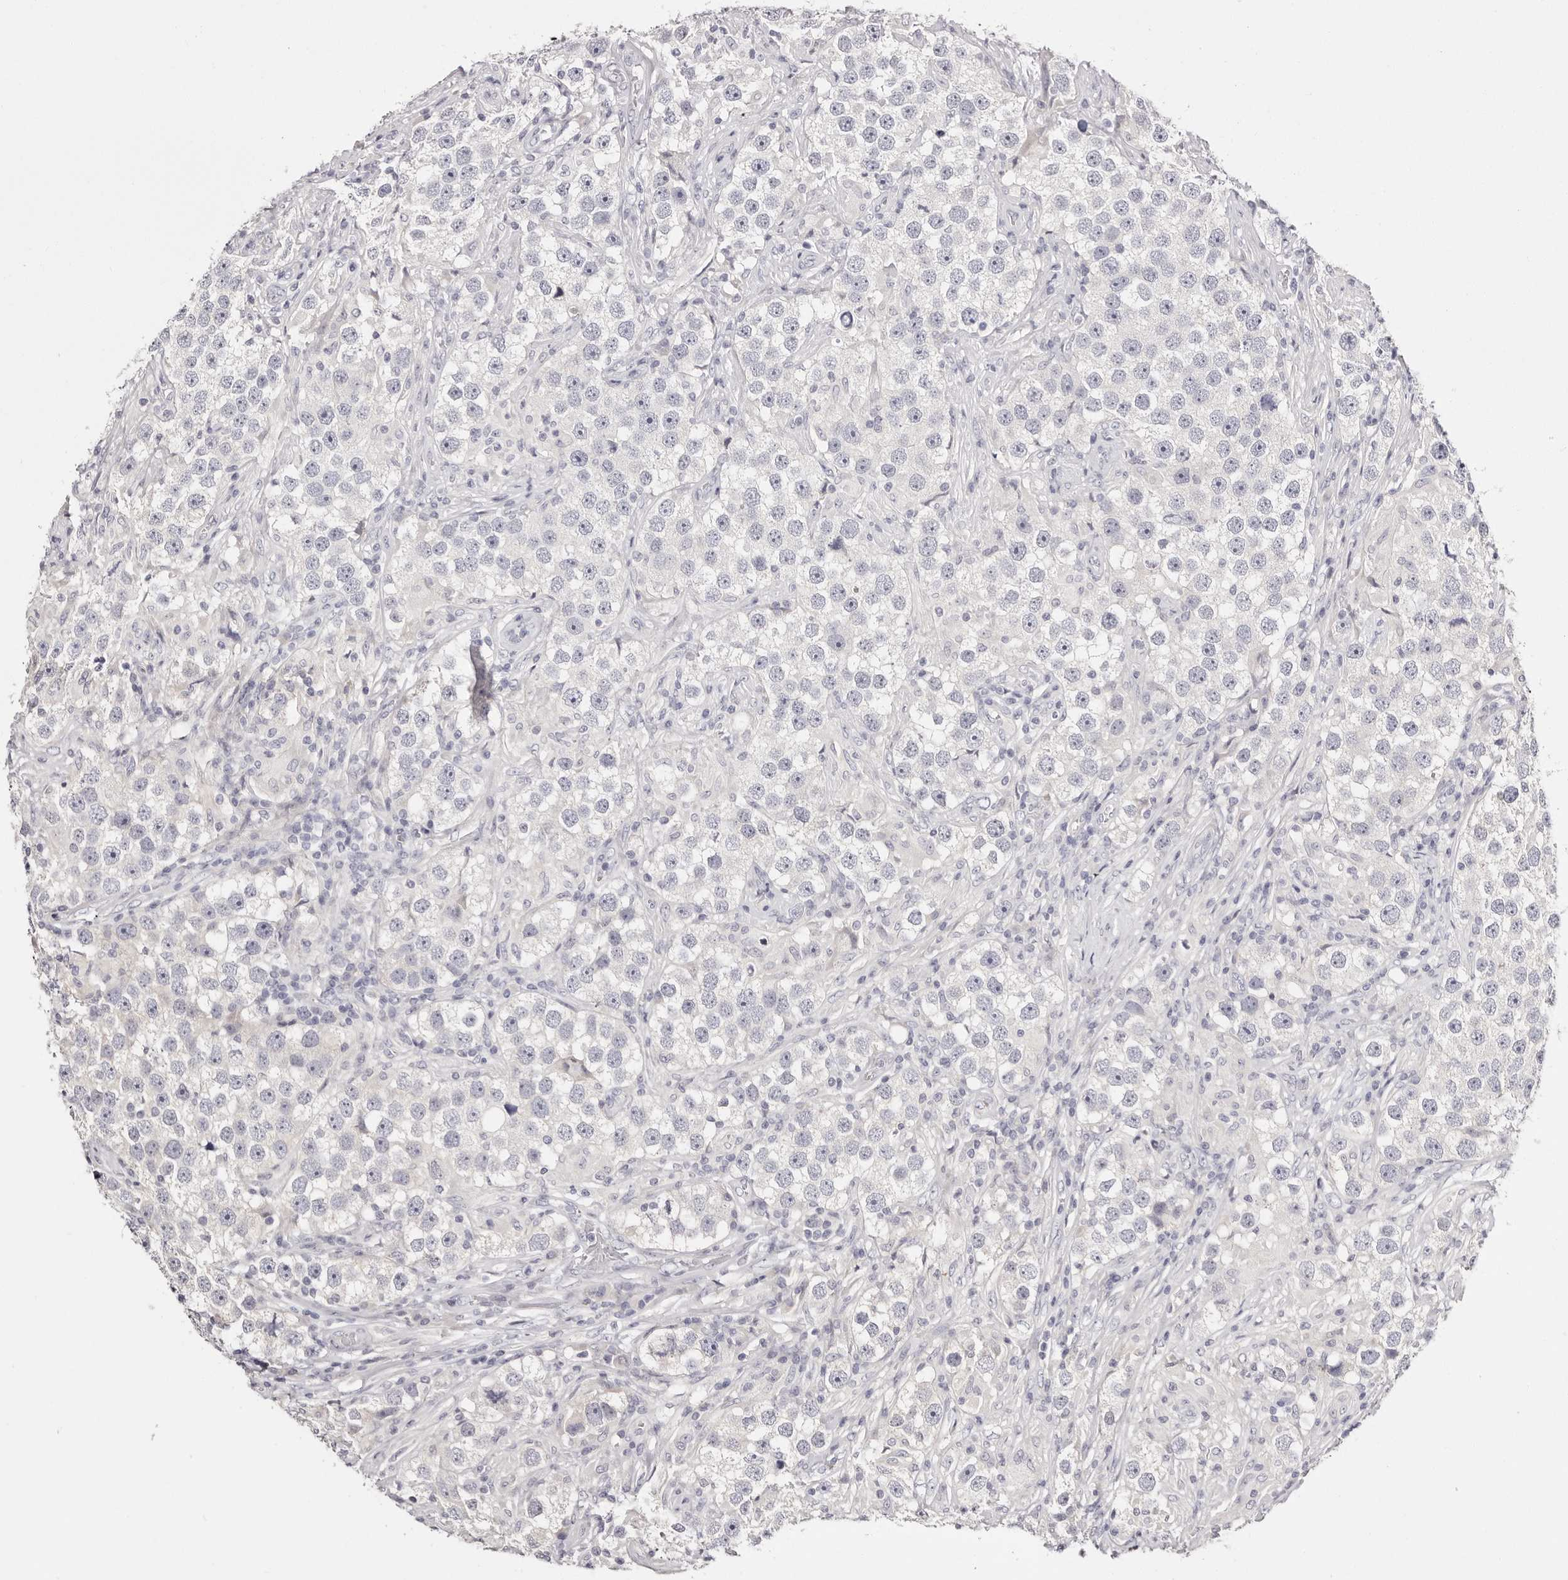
{"staining": {"intensity": "negative", "quantity": "none", "location": "none"}, "tissue": "testis cancer", "cell_type": "Tumor cells", "image_type": "cancer", "snomed": [{"axis": "morphology", "description": "Seminoma, NOS"}, {"axis": "topography", "description": "Testis"}], "caption": "This is an immunohistochemistry photomicrograph of human seminoma (testis). There is no staining in tumor cells.", "gene": "ROM1", "patient": {"sex": "male", "age": 49}}